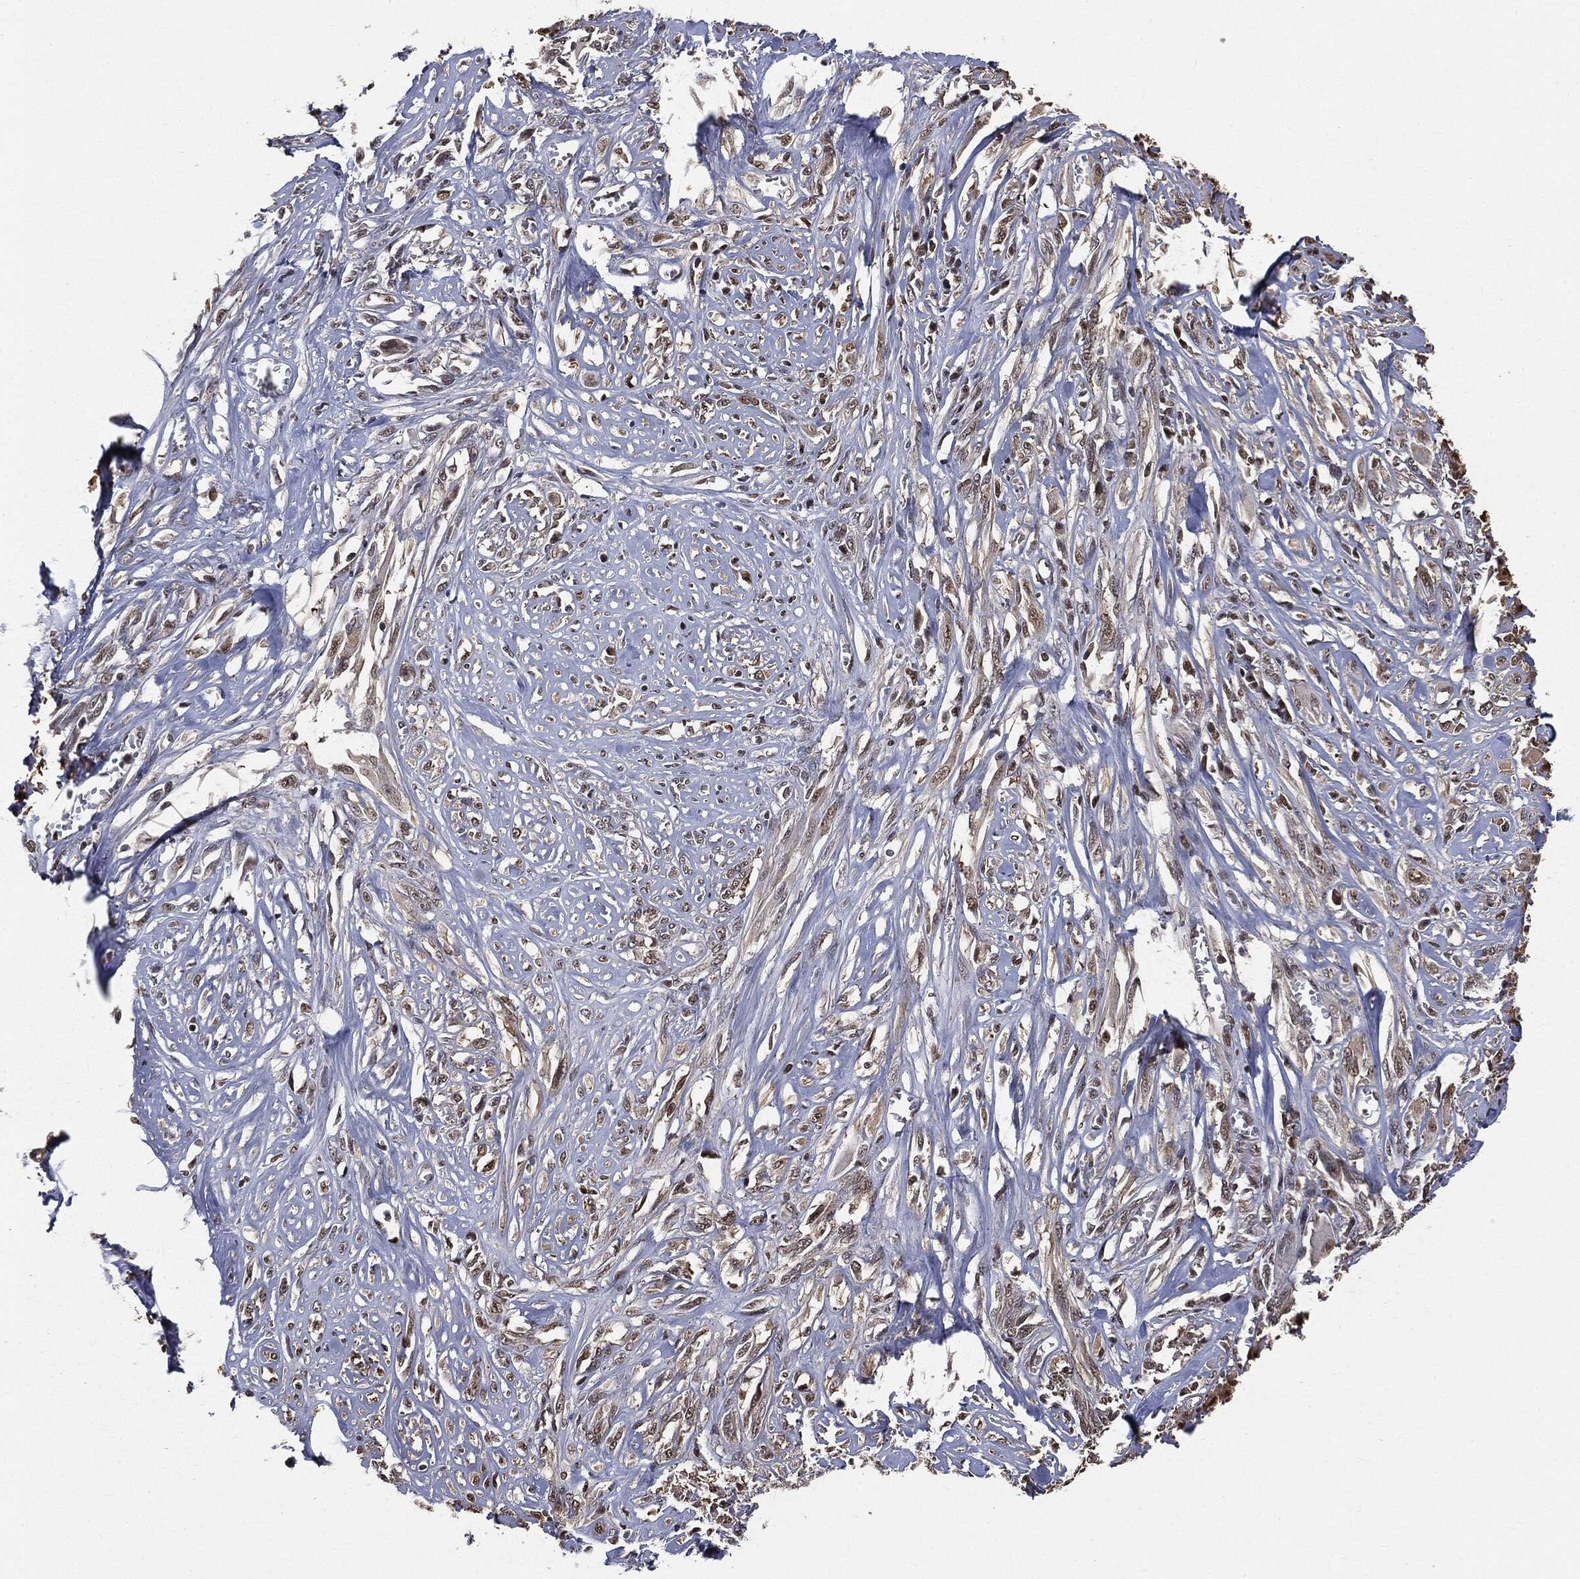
{"staining": {"intensity": "weak", "quantity": "<25%", "location": "nuclear"}, "tissue": "melanoma", "cell_type": "Tumor cells", "image_type": "cancer", "snomed": [{"axis": "morphology", "description": "Malignant melanoma, NOS"}, {"axis": "topography", "description": "Skin"}], "caption": "Immunohistochemistry histopathology image of neoplastic tissue: human malignant melanoma stained with DAB (3,3'-diaminobenzidine) exhibits no significant protein staining in tumor cells.", "gene": "SHLD2", "patient": {"sex": "female", "age": 91}}